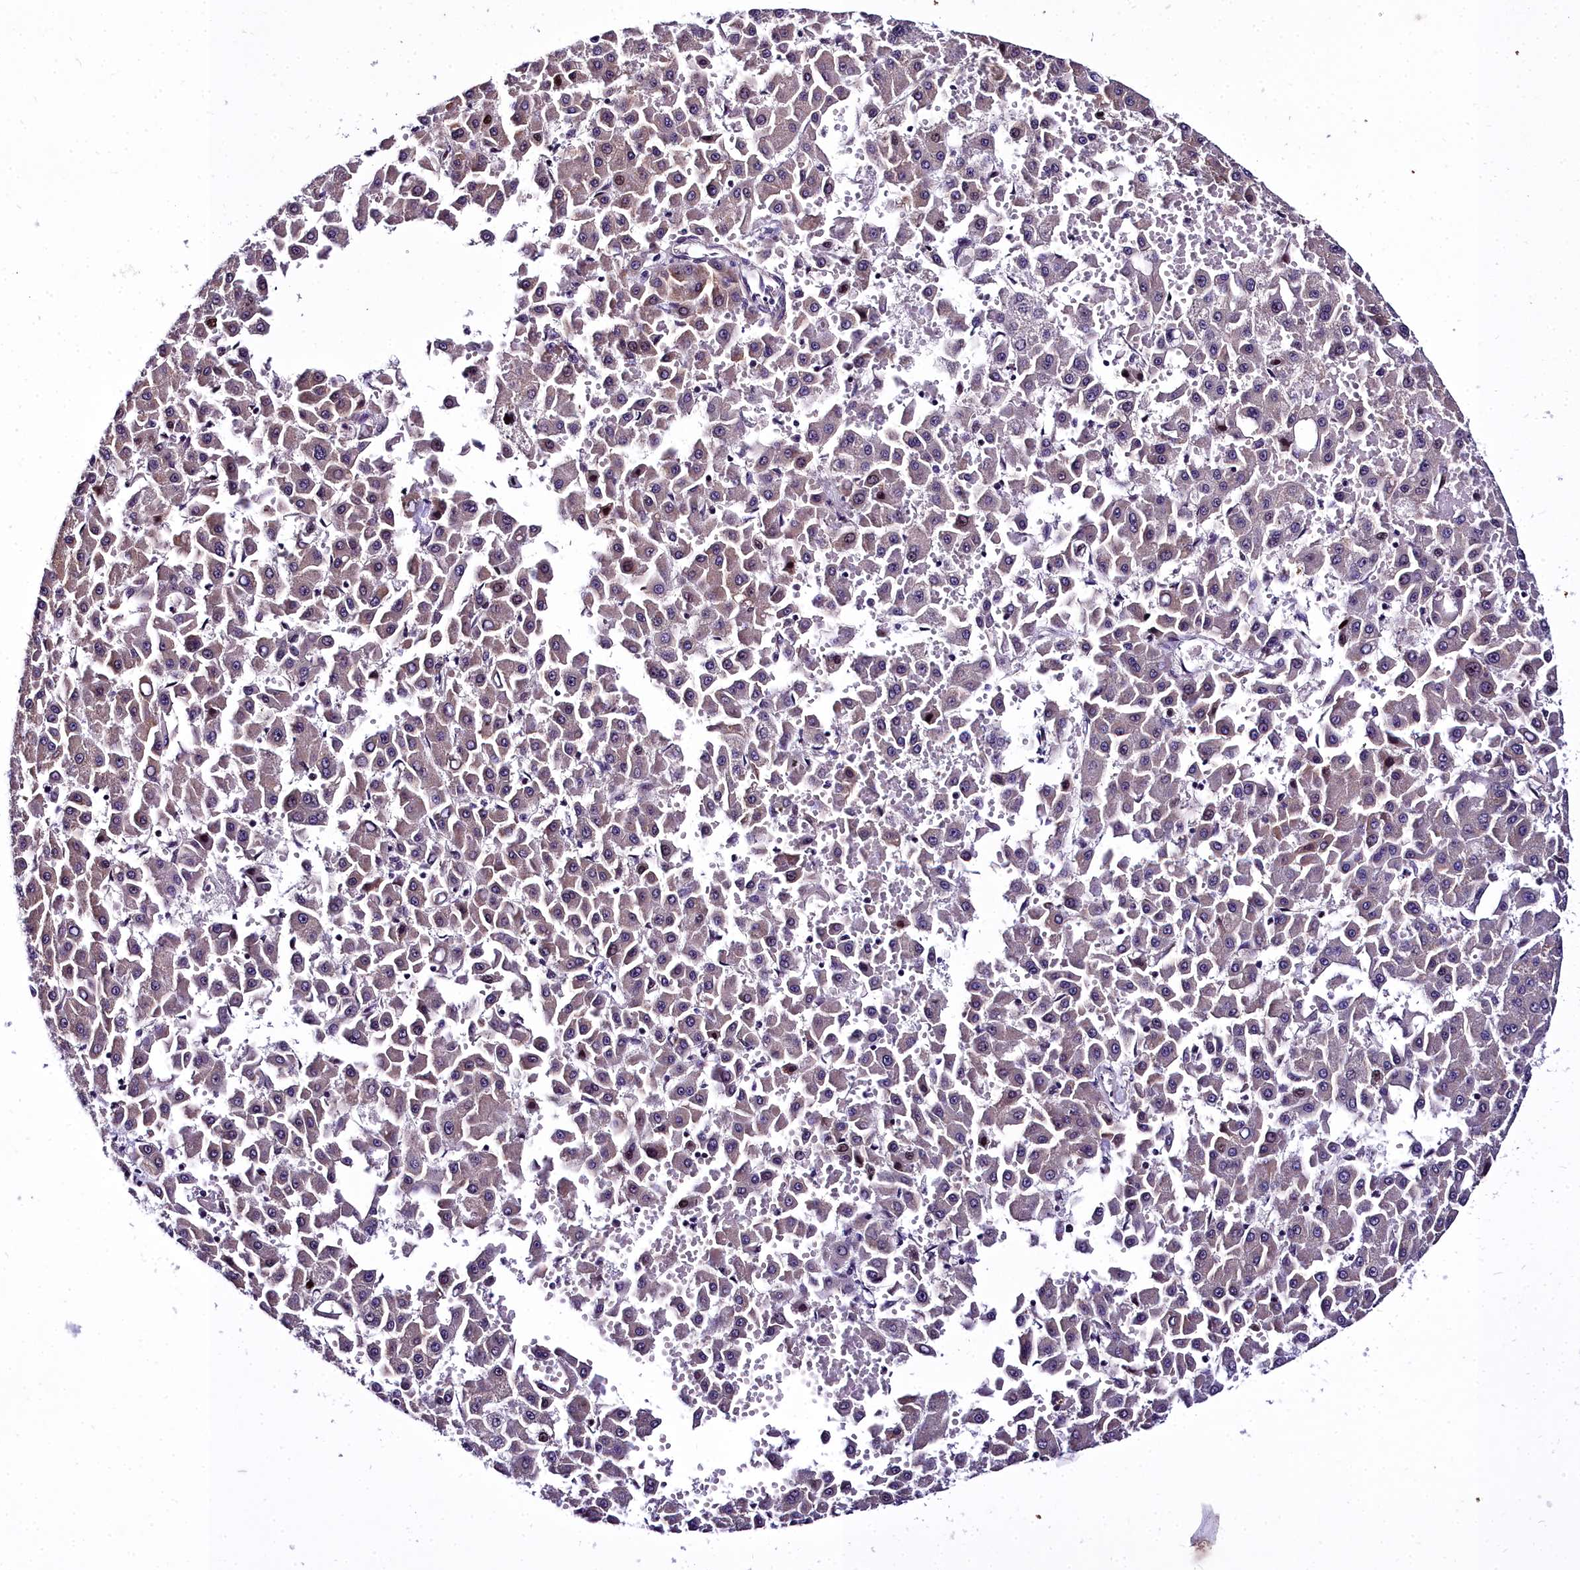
{"staining": {"intensity": "moderate", "quantity": "<25%", "location": "cytoplasmic/membranous,nuclear"}, "tissue": "liver cancer", "cell_type": "Tumor cells", "image_type": "cancer", "snomed": [{"axis": "morphology", "description": "Carcinoma, Hepatocellular, NOS"}, {"axis": "topography", "description": "Liver"}], "caption": "This is a histology image of immunohistochemistry (IHC) staining of hepatocellular carcinoma (liver), which shows moderate positivity in the cytoplasmic/membranous and nuclear of tumor cells.", "gene": "TRIML2", "patient": {"sex": "male", "age": 47}}